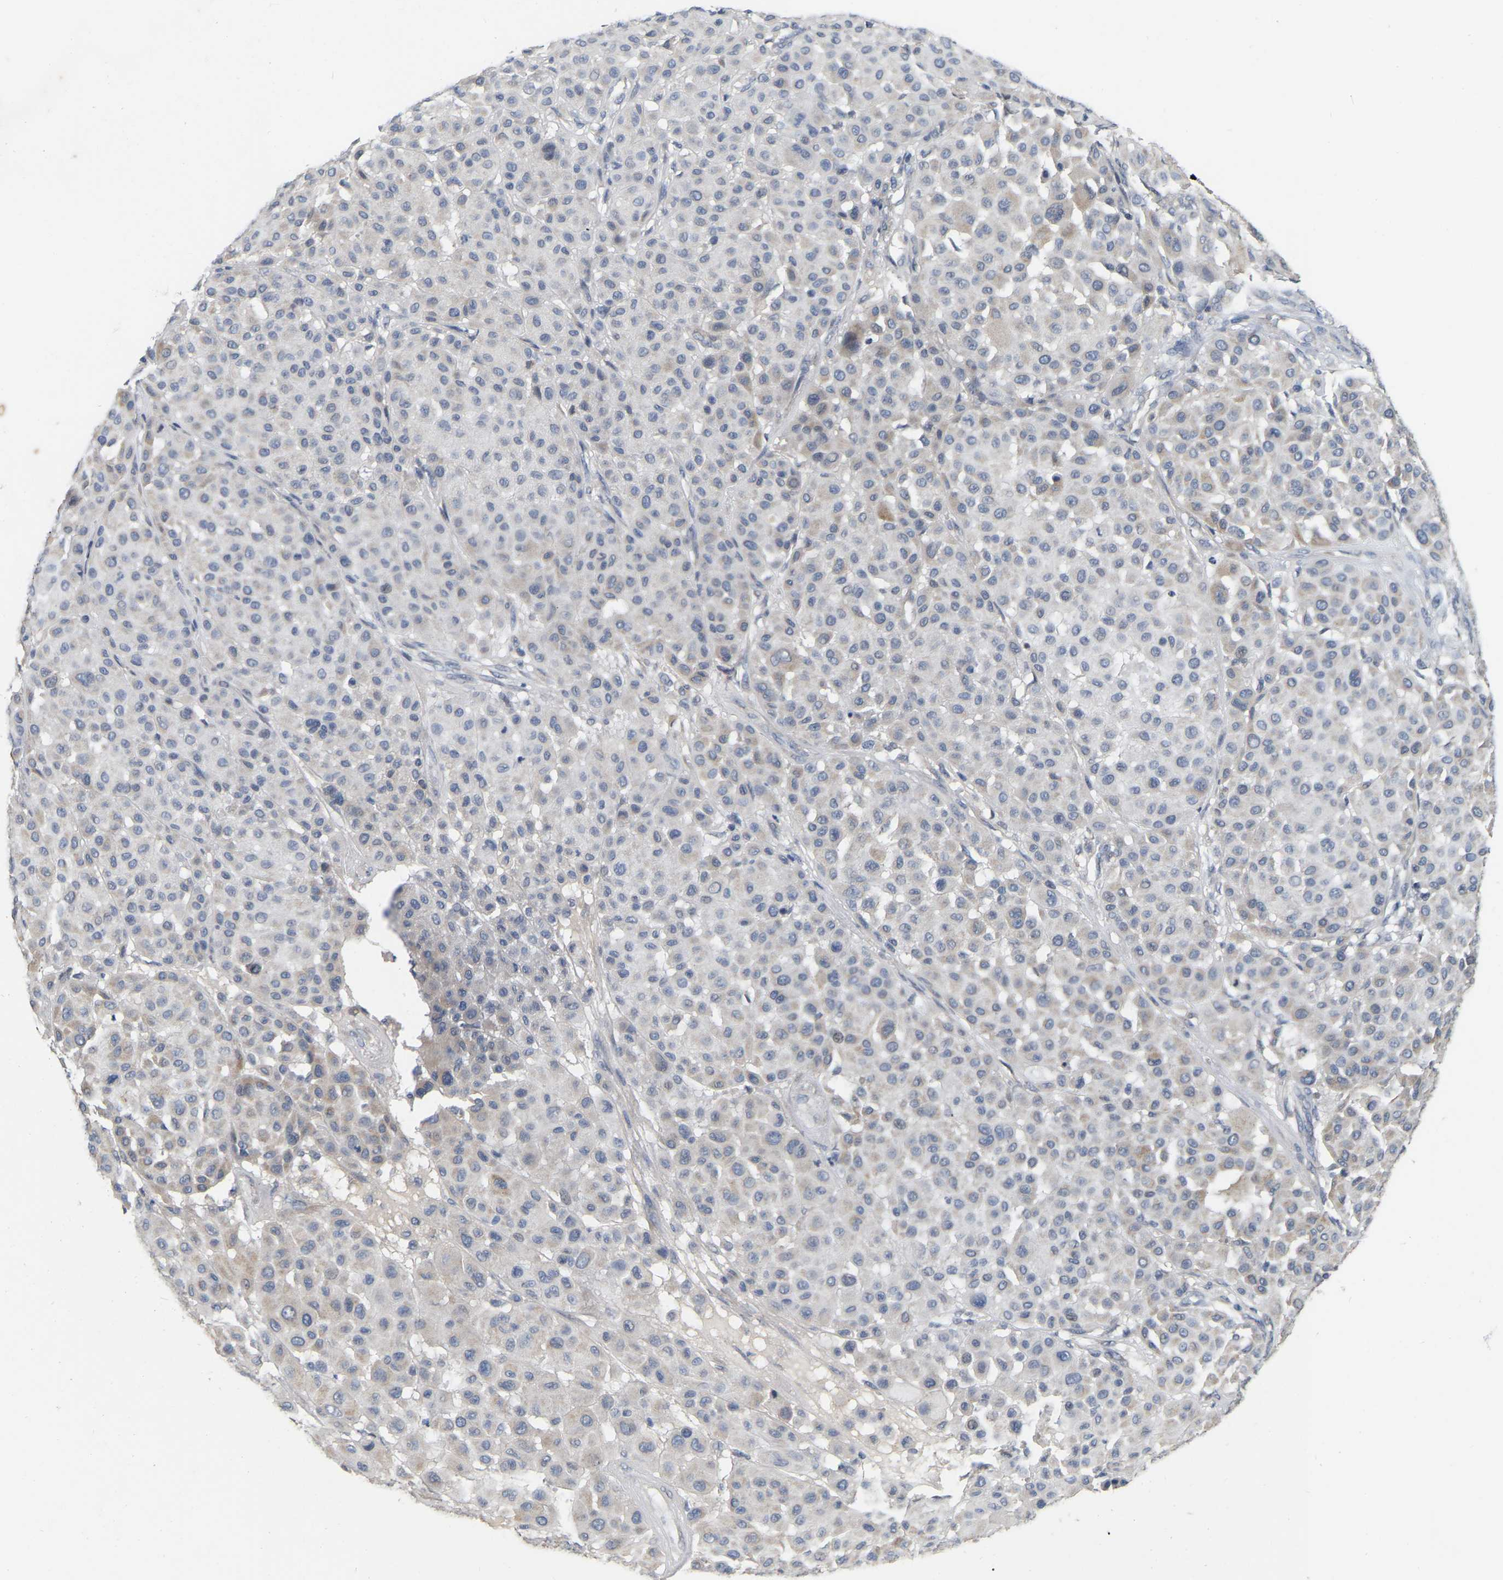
{"staining": {"intensity": "weak", "quantity": "<25%", "location": "cytoplasmic/membranous"}, "tissue": "melanoma", "cell_type": "Tumor cells", "image_type": "cancer", "snomed": [{"axis": "morphology", "description": "Malignant melanoma, Metastatic site"}, {"axis": "topography", "description": "Soft tissue"}], "caption": "There is no significant staining in tumor cells of melanoma.", "gene": "SSH1", "patient": {"sex": "male", "age": 41}}